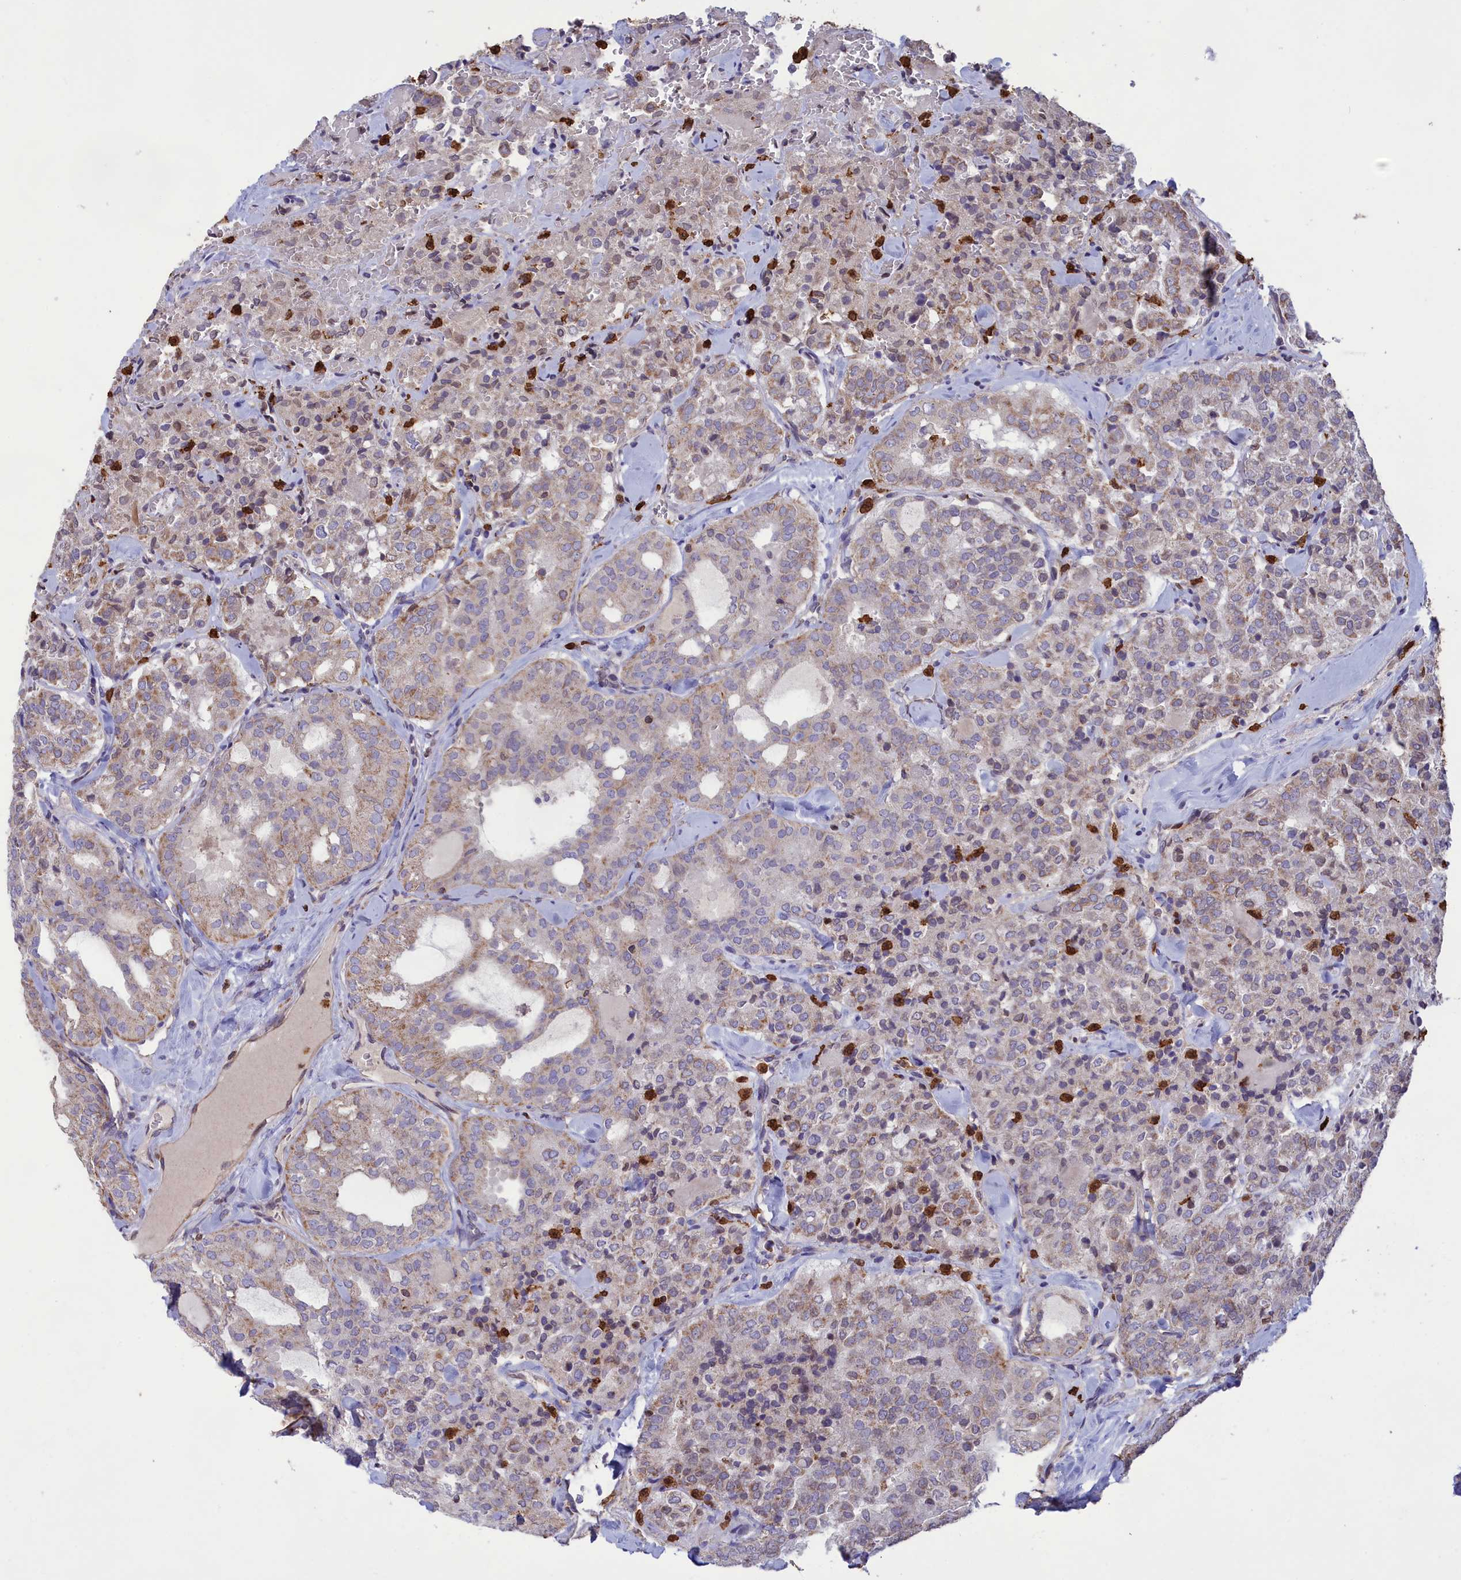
{"staining": {"intensity": "weak", "quantity": "25%-75%", "location": "cytoplasmic/membranous"}, "tissue": "thyroid cancer", "cell_type": "Tumor cells", "image_type": "cancer", "snomed": [{"axis": "morphology", "description": "Follicular adenoma carcinoma, NOS"}, {"axis": "topography", "description": "Thyroid gland"}], "caption": "A high-resolution photomicrograph shows immunohistochemistry (IHC) staining of thyroid cancer, which displays weak cytoplasmic/membranous staining in about 25%-75% of tumor cells.", "gene": "PKHD1L1", "patient": {"sex": "male", "age": 75}}